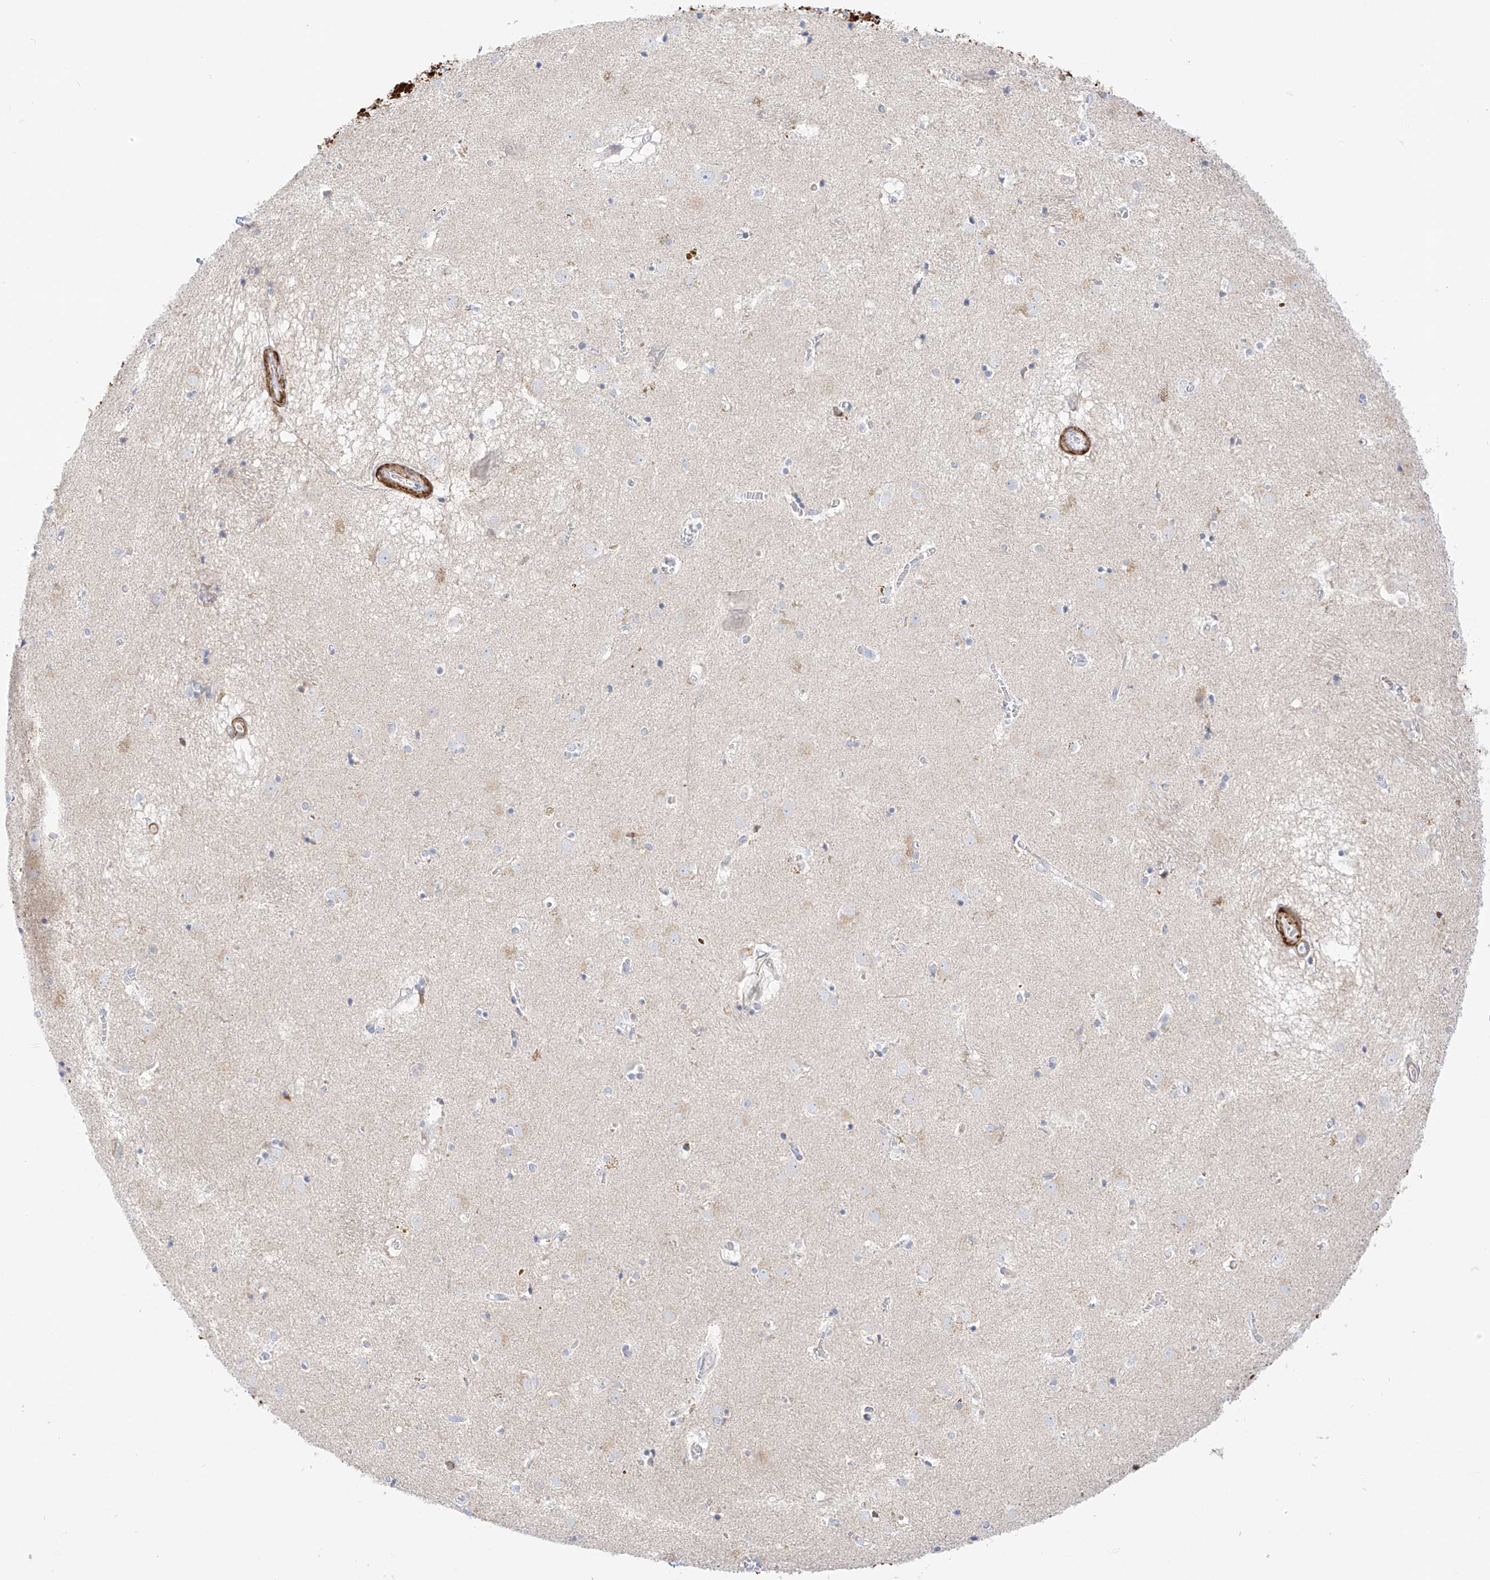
{"staining": {"intensity": "negative", "quantity": "none", "location": "none"}, "tissue": "caudate", "cell_type": "Glial cells", "image_type": "normal", "snomed": [{"axis": "morphology", "description": "Normal tissue, NOS"}, {"axis": "topography", "description": "Lateral ventricle wall"}], "caption": "DAB immunohistochemical staining of benign human caudate demonstrates no significant expression in glial cells.", "gene": "ST3GAL5", "patient": {"sex": "male", "age": 70}}